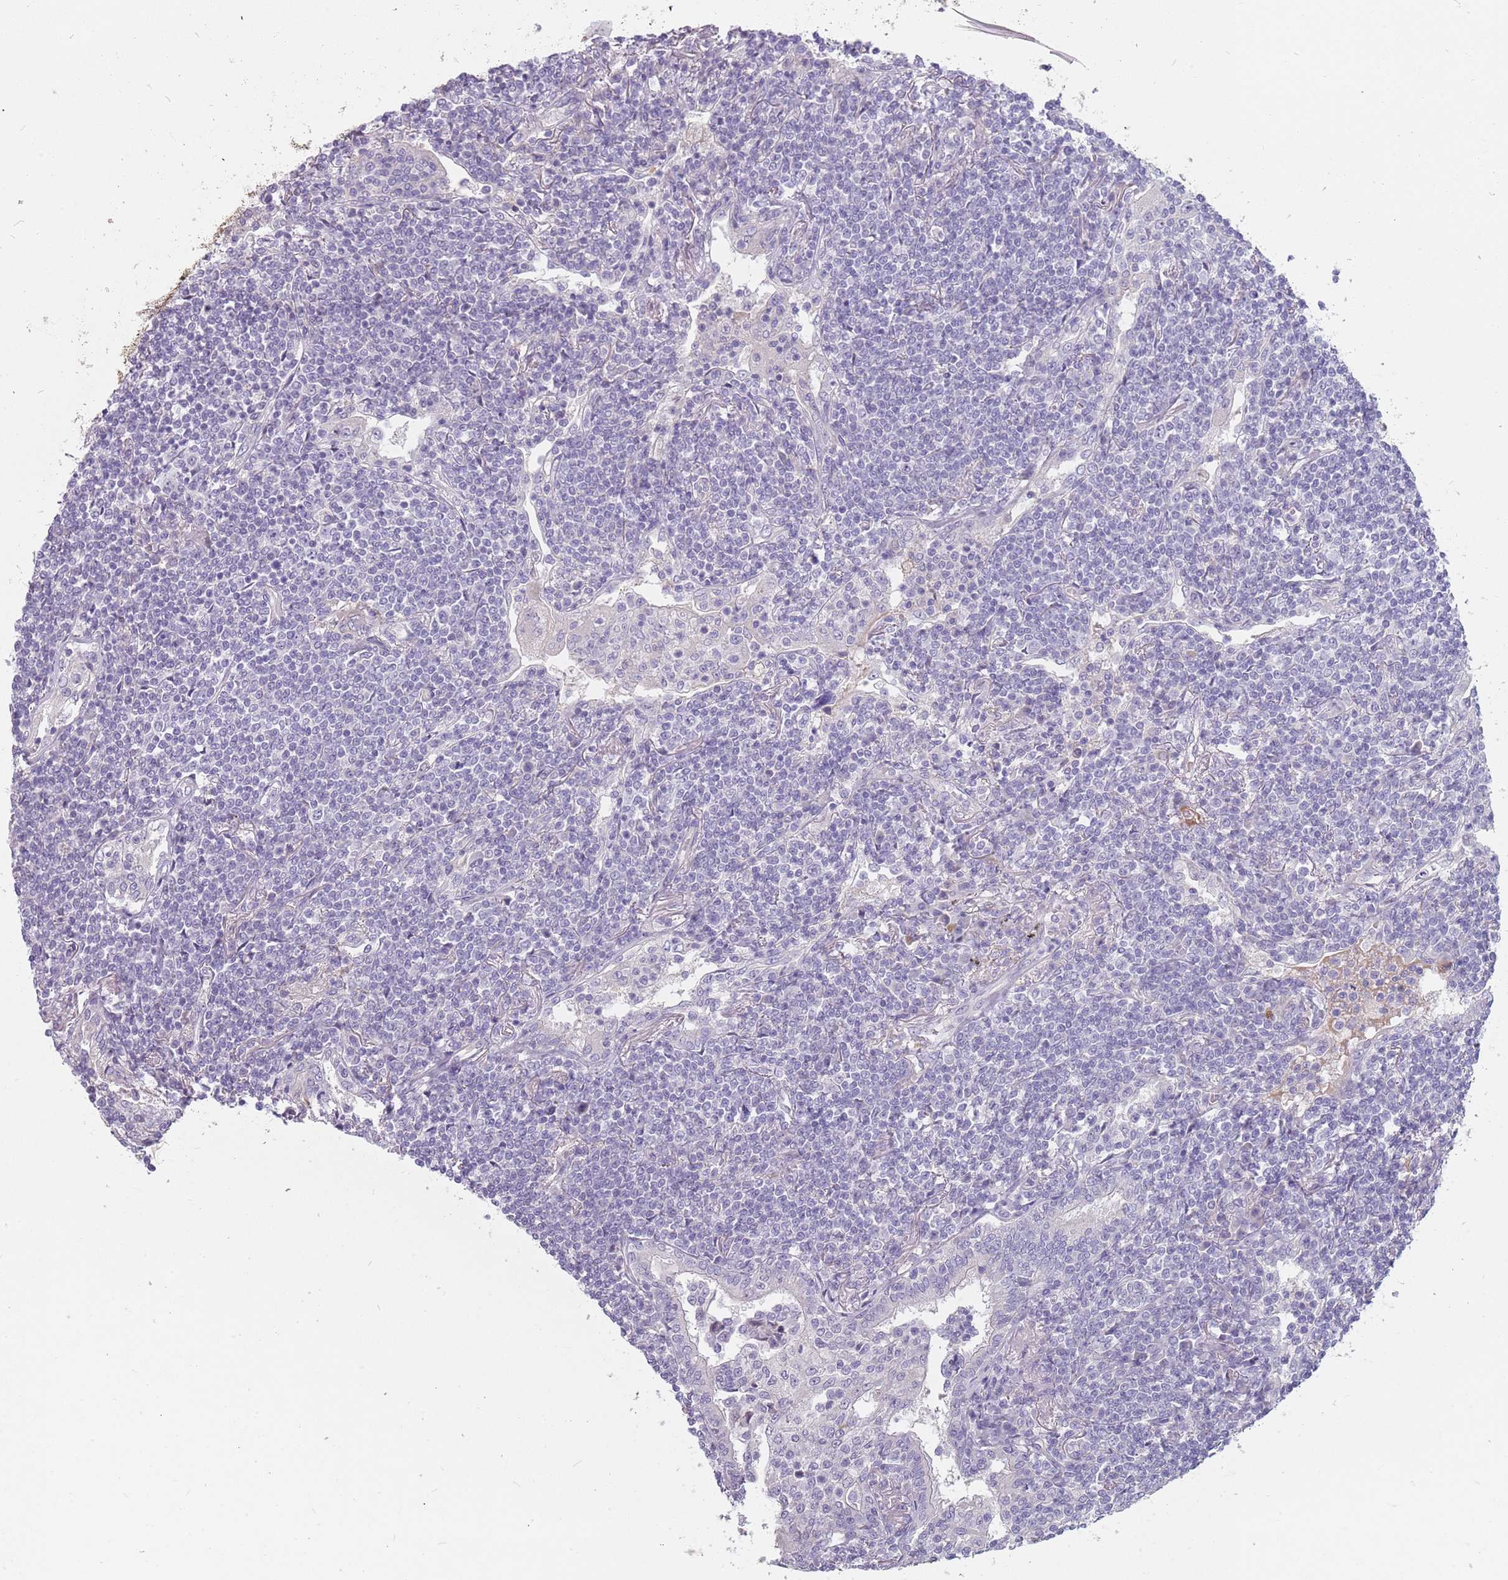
{"staining": {"intensity": "negative", "quantity": "none", "location": "none"}, "tissue": "lymphoma", "cell_type": "Tumor cells", "image_type": "cancer", "snomed": [{"axis": "morphology", "description": "Malignant lymphoma, non-Hodgkin's type, Low grade"}, {"axis": "topography", "description": "Lung"}], "caption": "This is an immunohistochemistry image of human lymphoma. There is no positivity in tumor cells.", "gene": "DDX4", "patient": {"sex": "female", "age": 71}}